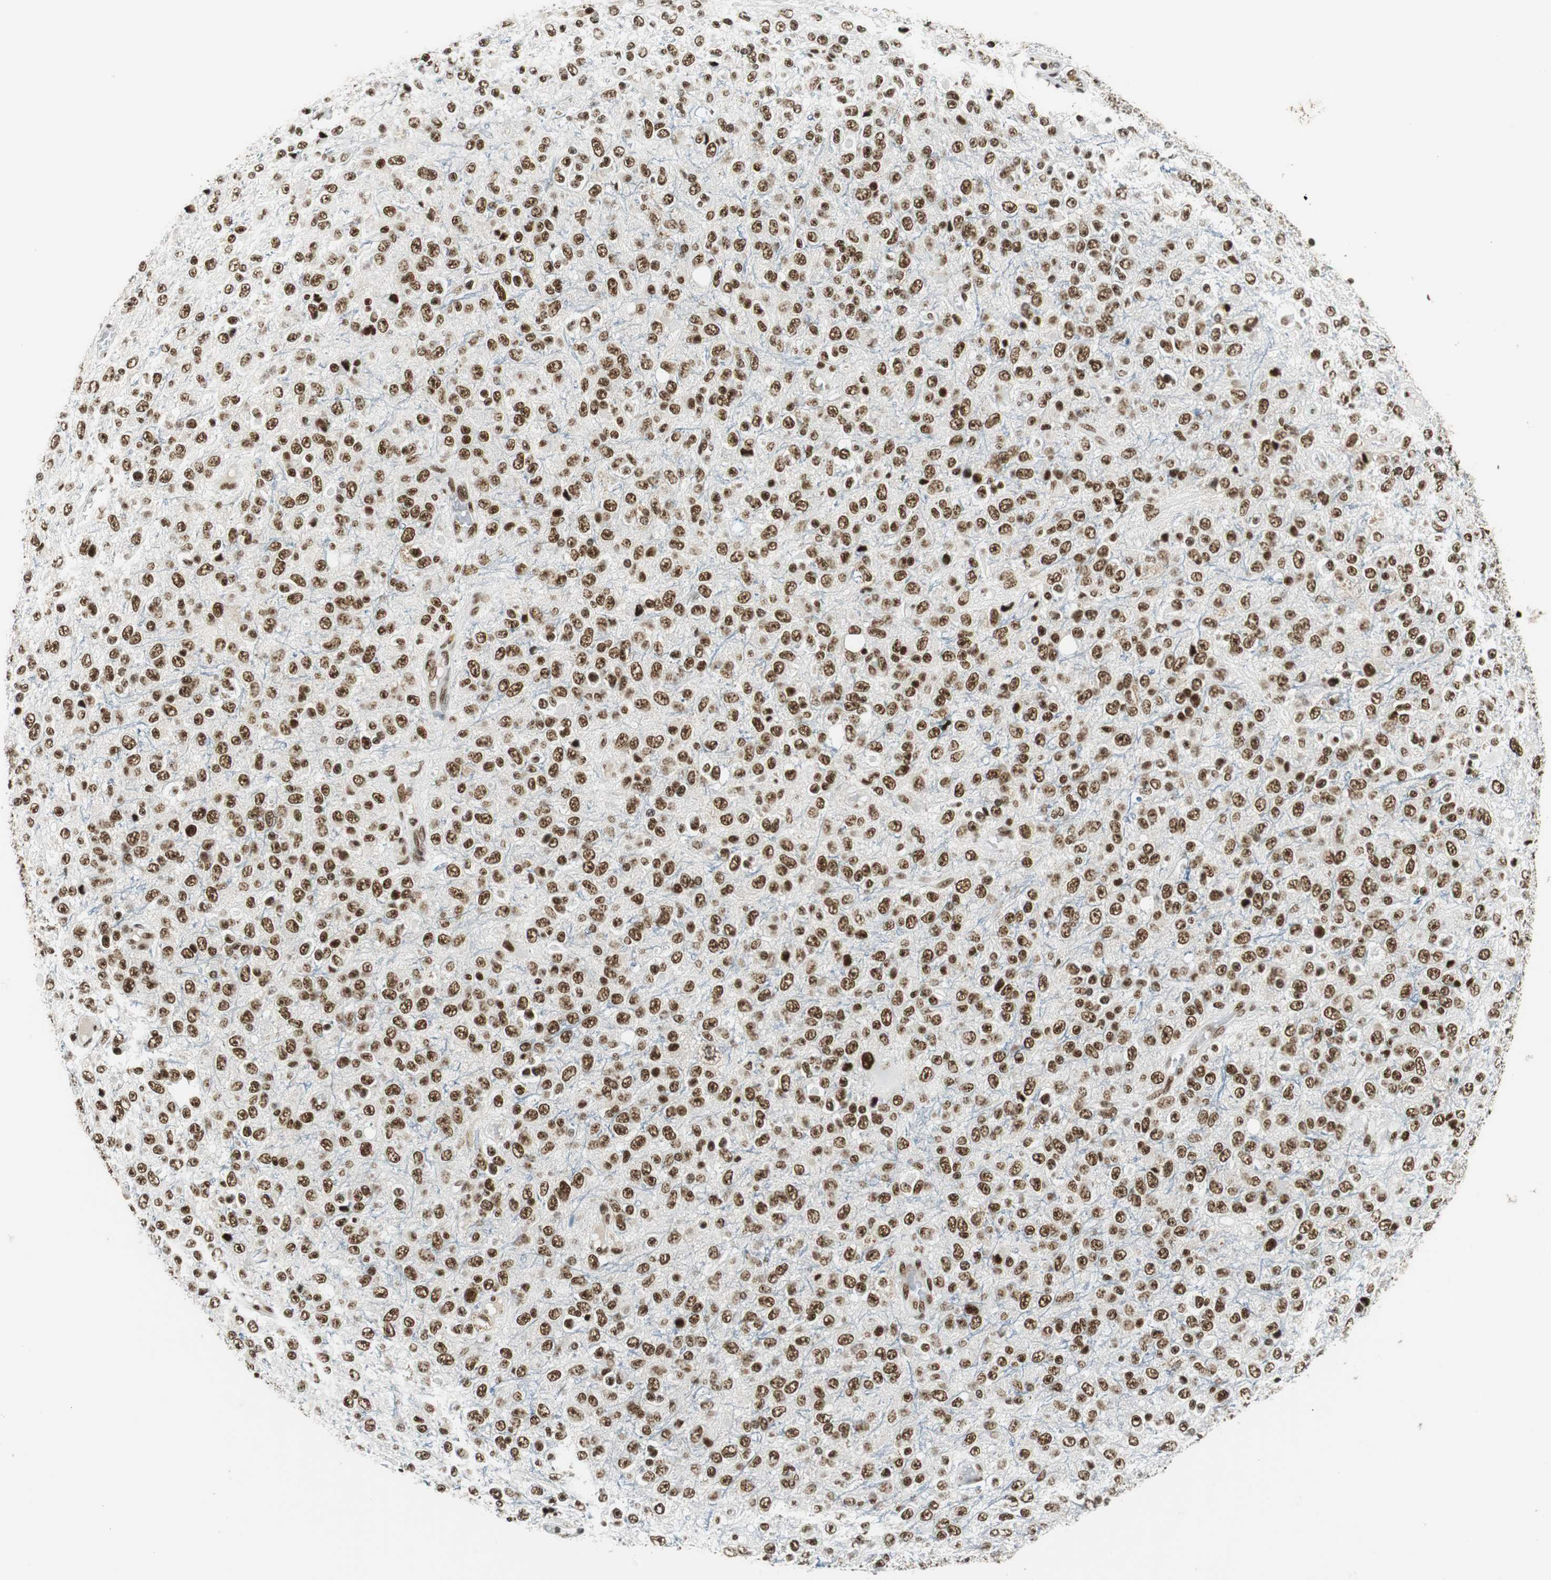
{"staining": {"intensity": "strong", "quantity": ">75%", "location": "nuclear"}, "tissue": "glioma", "cell_type": "Tumor cells", "image_type": "cancer", "snomed": [{"axis": "morphology", "description": "Glioma, malignant, High grade"}, {"axis": "topography", "description": "pancreas cauda"}], "caption": "Immunohistochemical staining of glioma displays strong nuclear protein positivity in approximately >75% of tumor cells.", "gene": "PRKDC", "patient": {"sex": "male", "age": 60}}